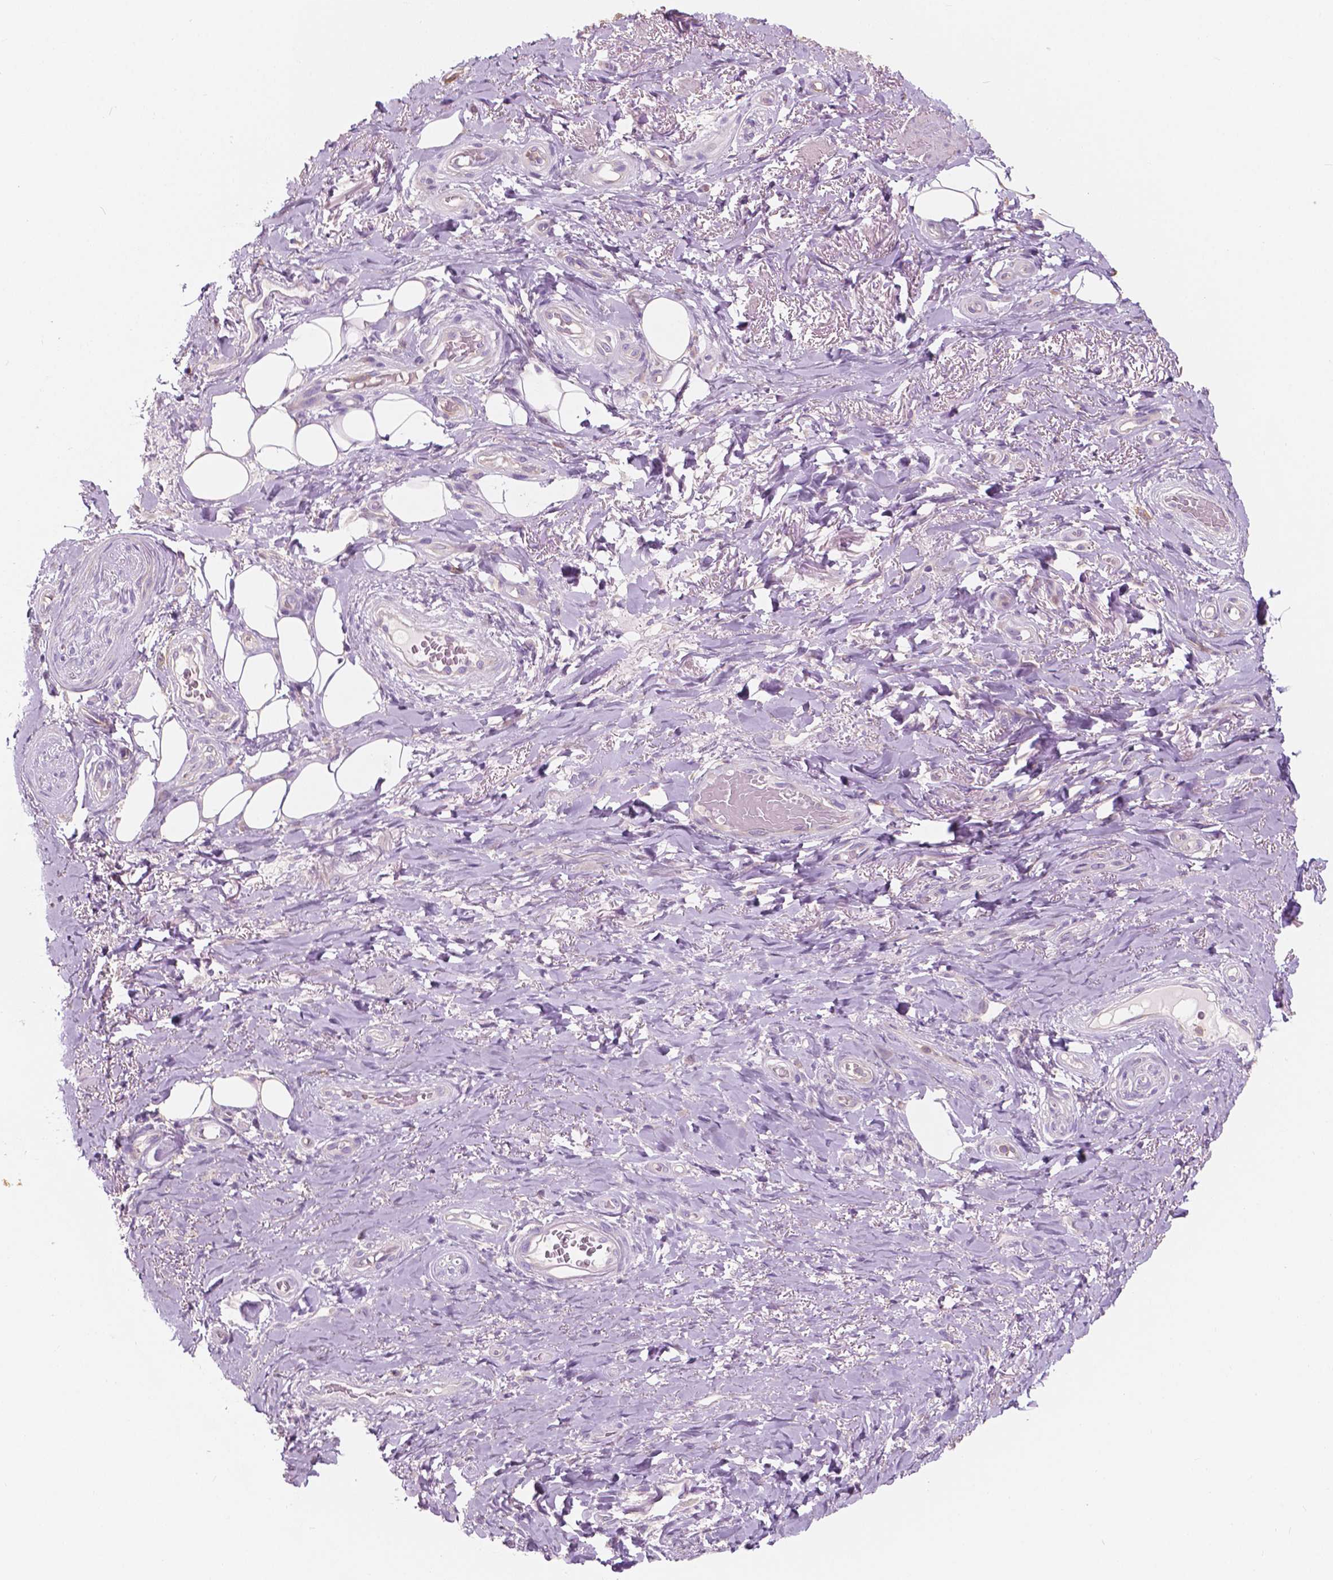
{"staining": {"intensity": "negative", "quantity": "none", "location": "none"}, "tissue": "adipose tissue", "cell_type": "Adipocytes", "image_type": "normal", "snomed": [{"axis": "morphology", "description": "Normal tissue, NOS"}, {"axis": "topography", "description": "Anal"}, {"axis": "topography", "description": "Peripheral nerve tissue"}], "caption": "Photomicrograph shows no significant protein positivity in adipocytes of normal adipose tissue. The staining is performed using DAB (3,3'-diaminobenzidine) brown chromogen with nuclei counter-stained in using hematoxylin.", "gene": "SEMA4A", "patient": {"sex": "male", "age": 53}}